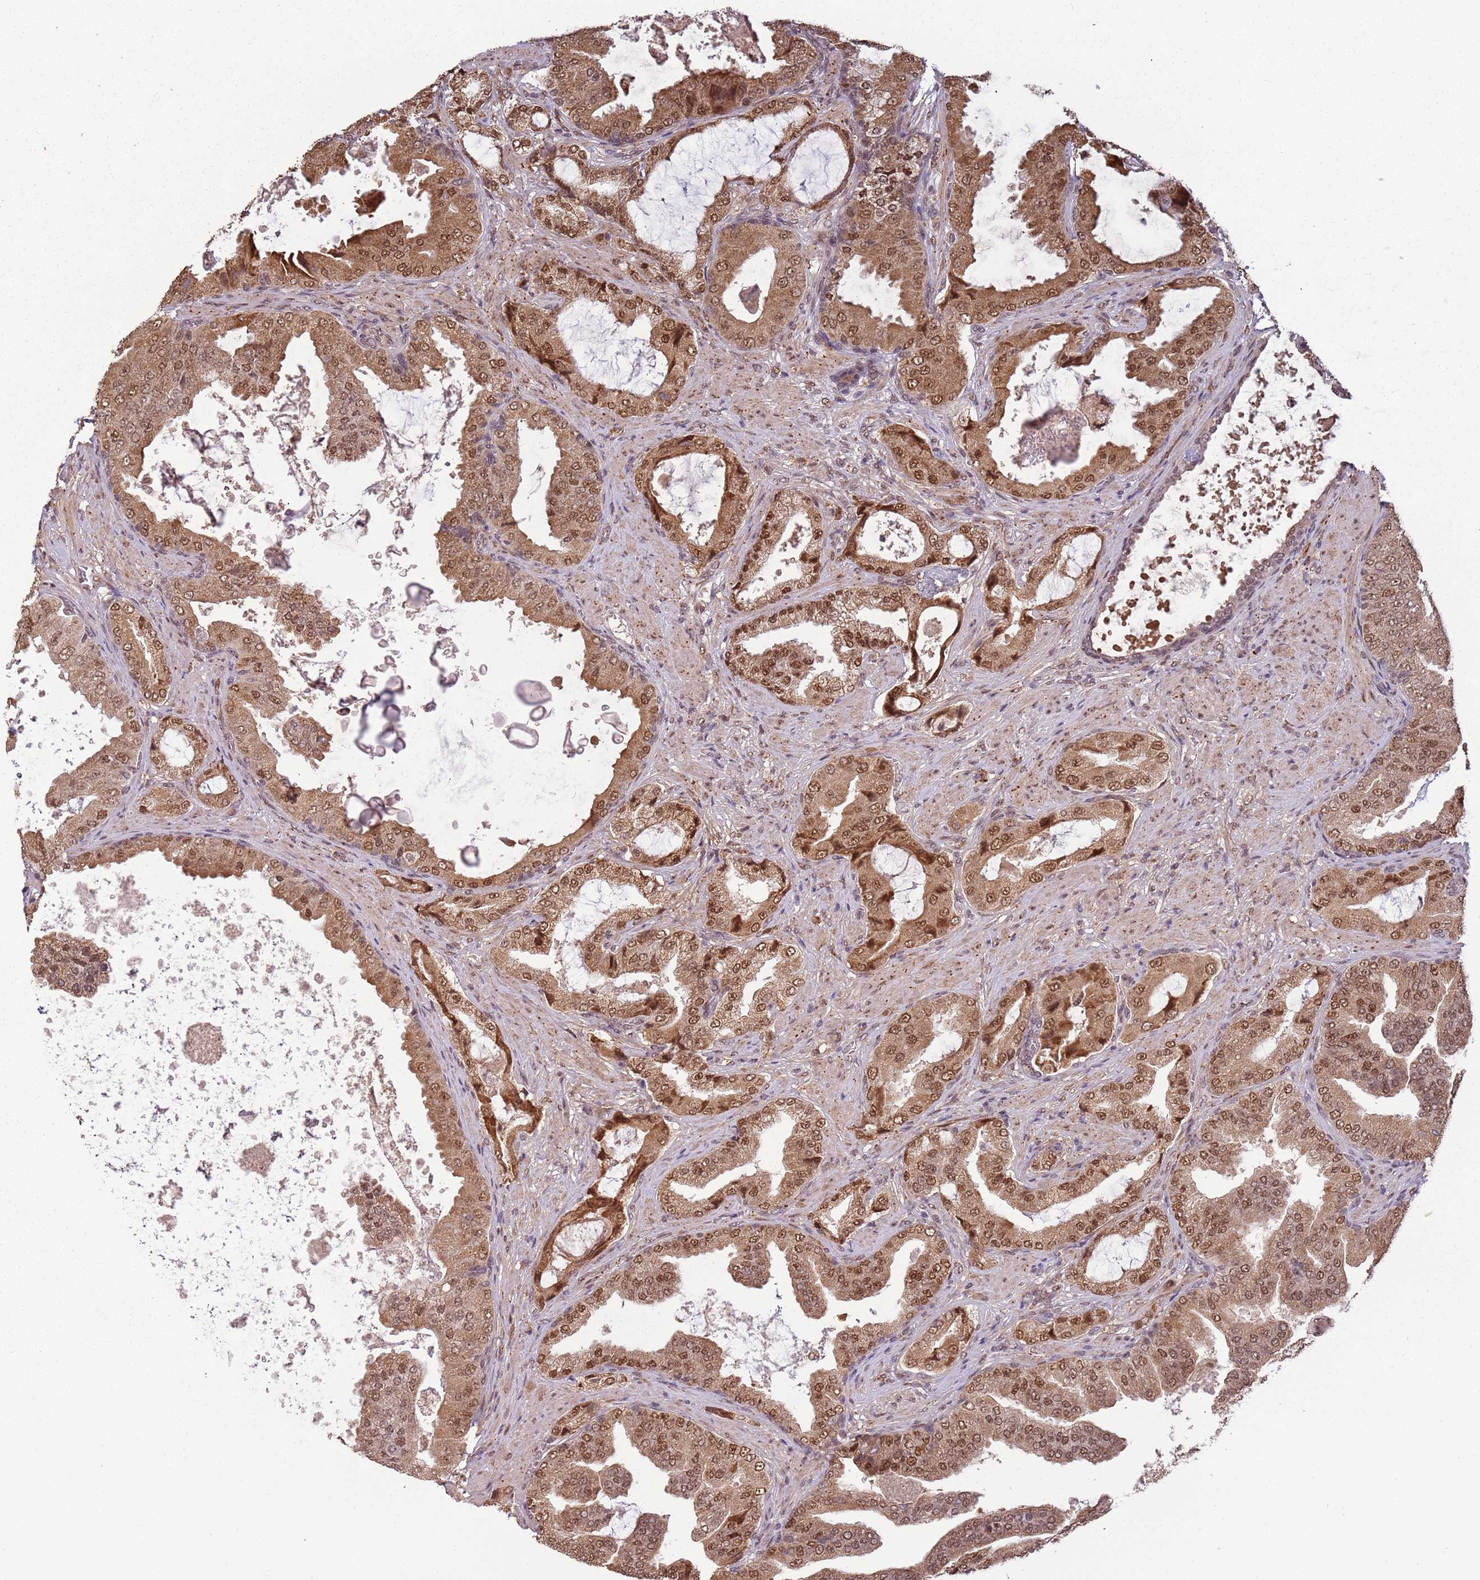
{"staining": {"intensity": "moderate", "quantity": ">75%", "location": "cytoplasmic/membranous,nuclear"}, "tissue": "prostate cancer", "cell_type": "Tumor cells", "image_type": "cancer", "snomed": [{"axis": "morphology", "description": "Adenocarcinoma, High grade"}, {"axis": "topography", "description": "Prostate"}], "caption": "This photomicrograph displays IHC staining of prostate cancer, with medium moderate cytoplasmic/membranous and nuclear staining in about >75% of tumor cells.", "gene": "POLR3H", "patient": {"sex": "male", "age": 68}}